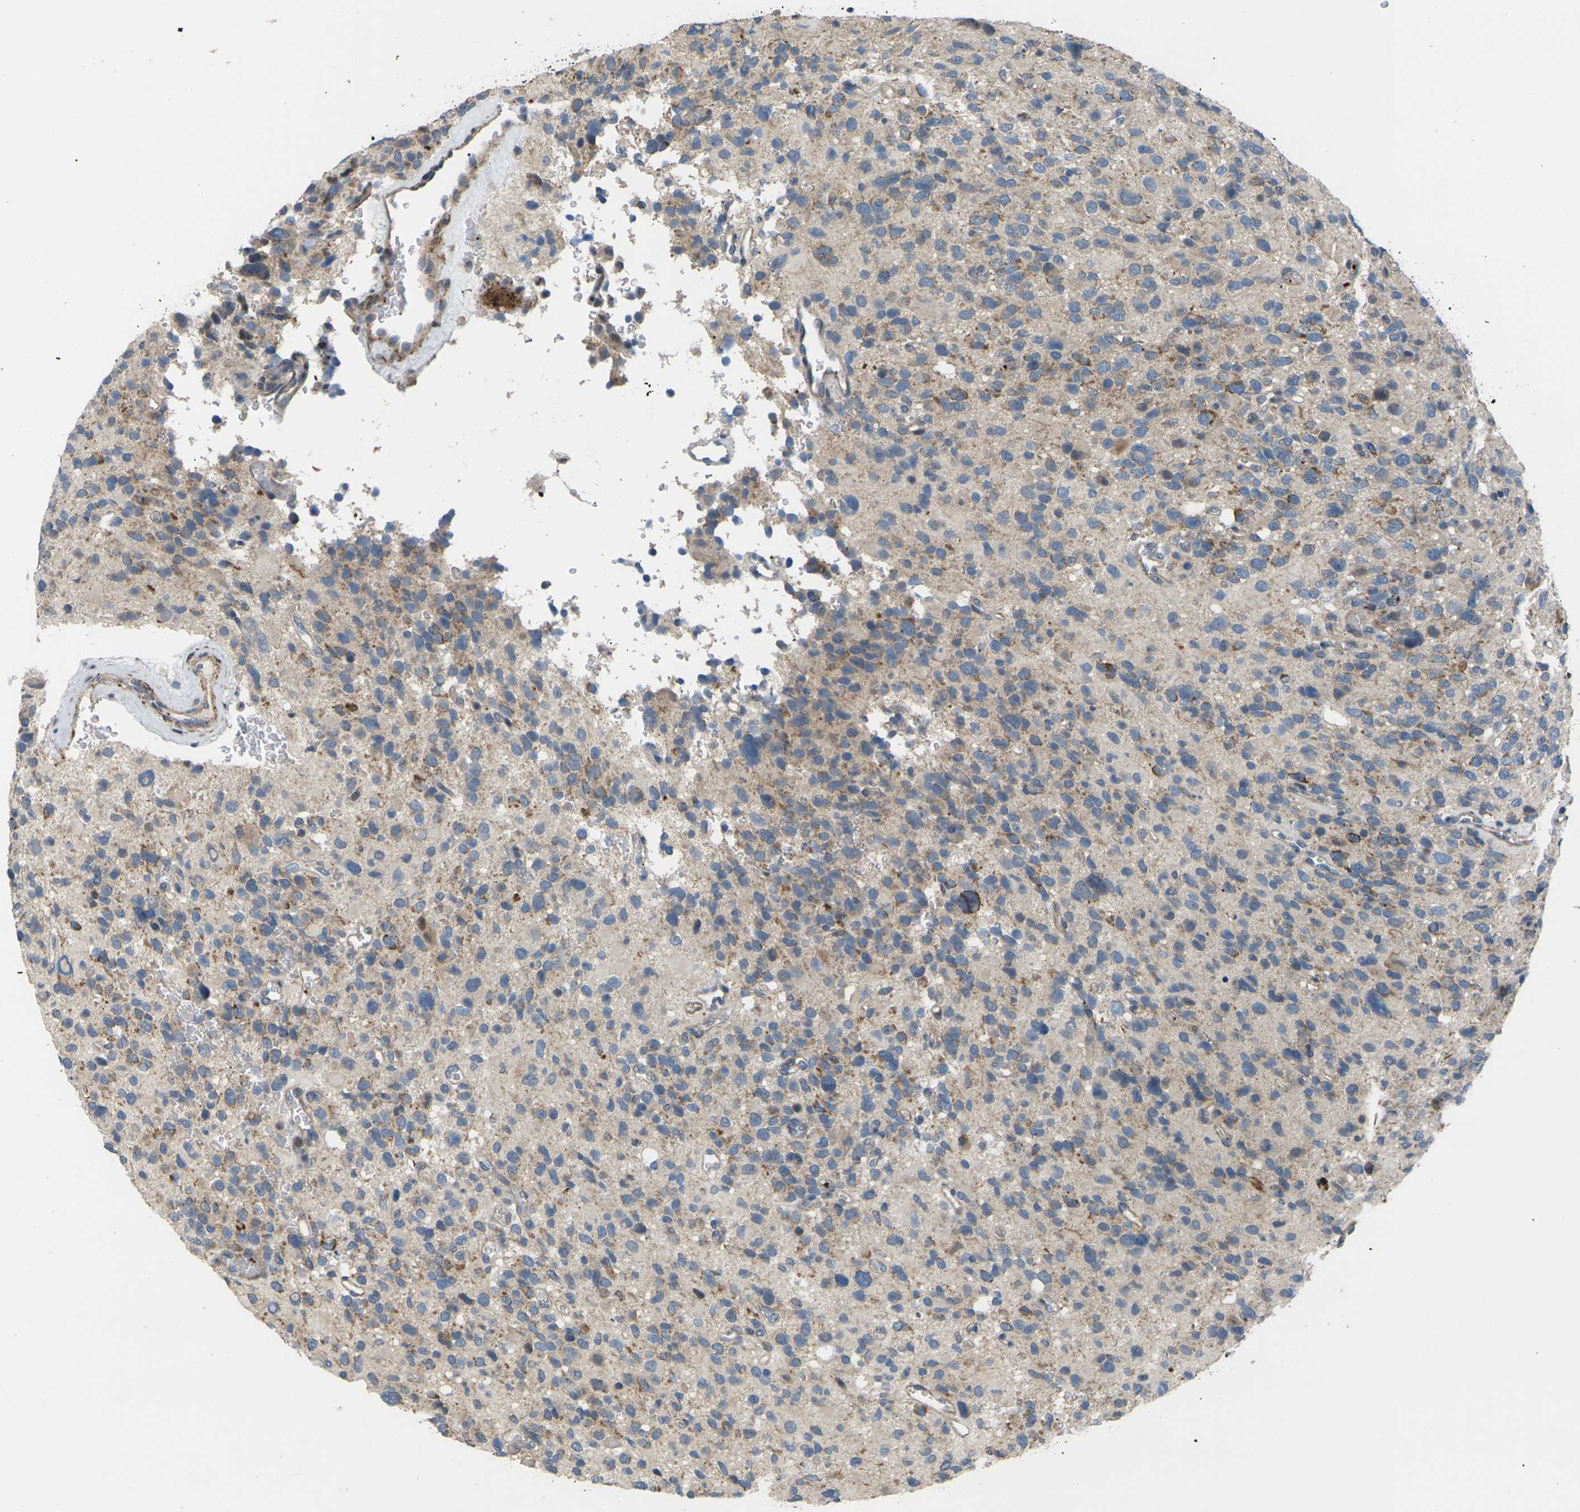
{"staining": {"intensity": "weak", "quantity": "<25%", "location": "cytoplasmic/membranous"}, "tissue": "glioma", "cell_type": "Tumor cells", "image_type": "cancer", "snomed": [{"axis": "morphology", "description": "Glioma, malignant, High grade"}, {"axis": "topography", "description": "Brain"}], "caption": "Tumor cells are negative for protein expression in human glioma.", "gene": "RPS6KA3", "patient": {"sex": "male", "age": 48}}